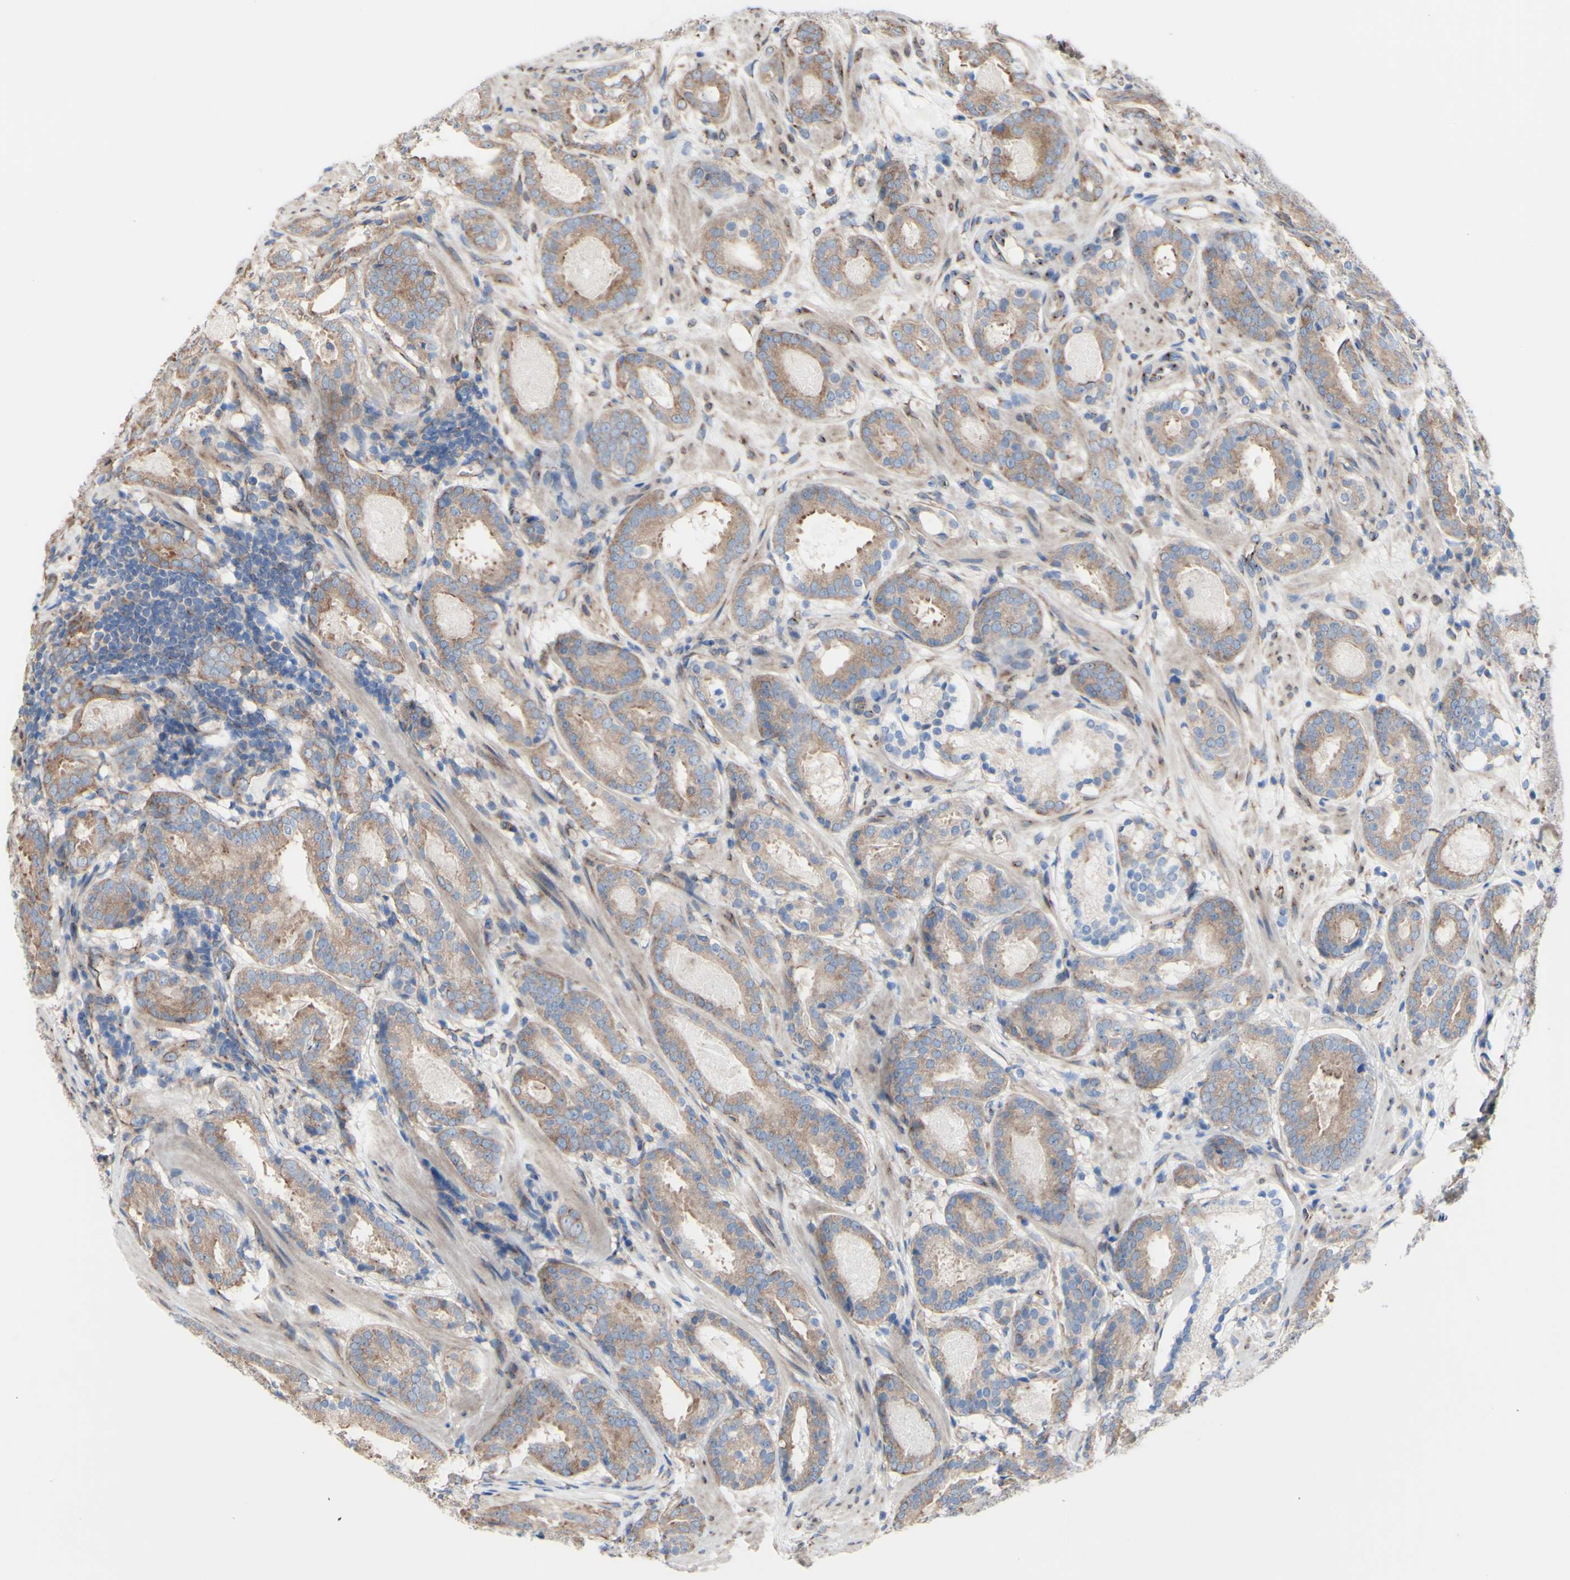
{"staining": {"intensity": "moderate", "quantity": ">75%", "location": "cytoplasmic/membranous"}, "tissue": "prostate cancer", "cell_type": "Tumor cells", "image_type": "cancer", "snomed": [{"axis": "morphology", "description": "Adenocarcinoma, Low grade"}, {"axis": "topography", "description": "Prostate"}], "caption": "Immunohistochemical staining of prostate adenocarcinoma (low-grade) shows moderate cytoplasmic/membranous protein expression in approximately >75% of tumor cells.", "gene": "LRIG3", "patient": {"sex": "male", "age": 69}}